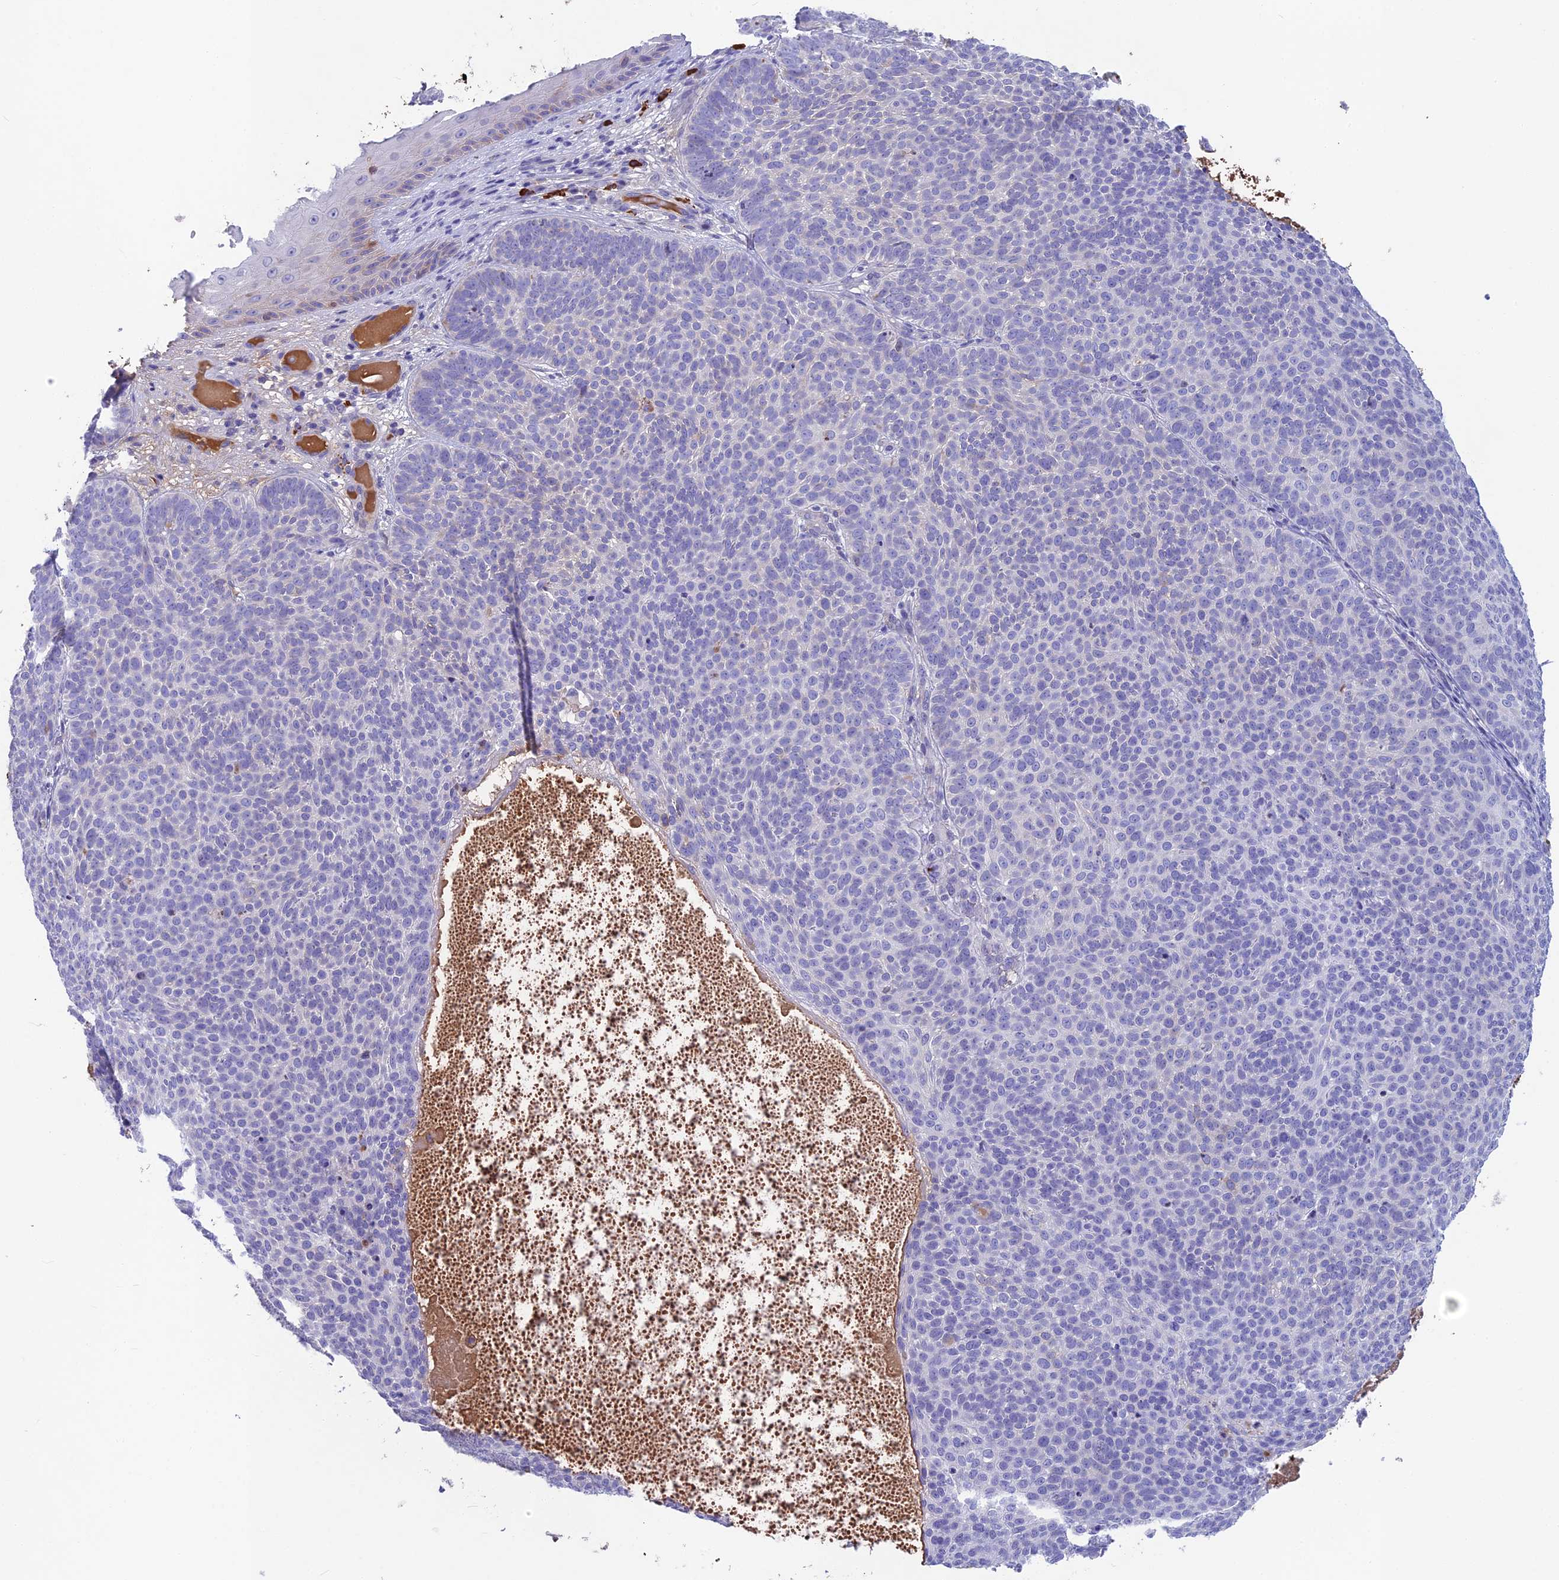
{"staining": {"intensity": "negative", "quantity": "none", "location": "none"}, "tissue": "skin cancer", "cell_type": "Tumor cells", "image_type": "cancer", "snomed": [{"axis": "morphology", "description": "Basal cell carcinoma"}, {"axis": "topography", "description": "Skin"}], "caption": "High magnification brightfield microscopy of basal cell carcinoma (skin) stained with DAB (3,3'-diaminobenzidine) (brown) and counterstained with hematoxylin (blue): tumor cells show no significant expression. (Stains: DAB (3,3'-diaminobenzidine) immunohistochemistry with hematoxylin counter stain, Microscopy: brightfield microscopy at high magnification).", "gene": "SNAP91", "patient": {"sex": "male", "age": 85}}